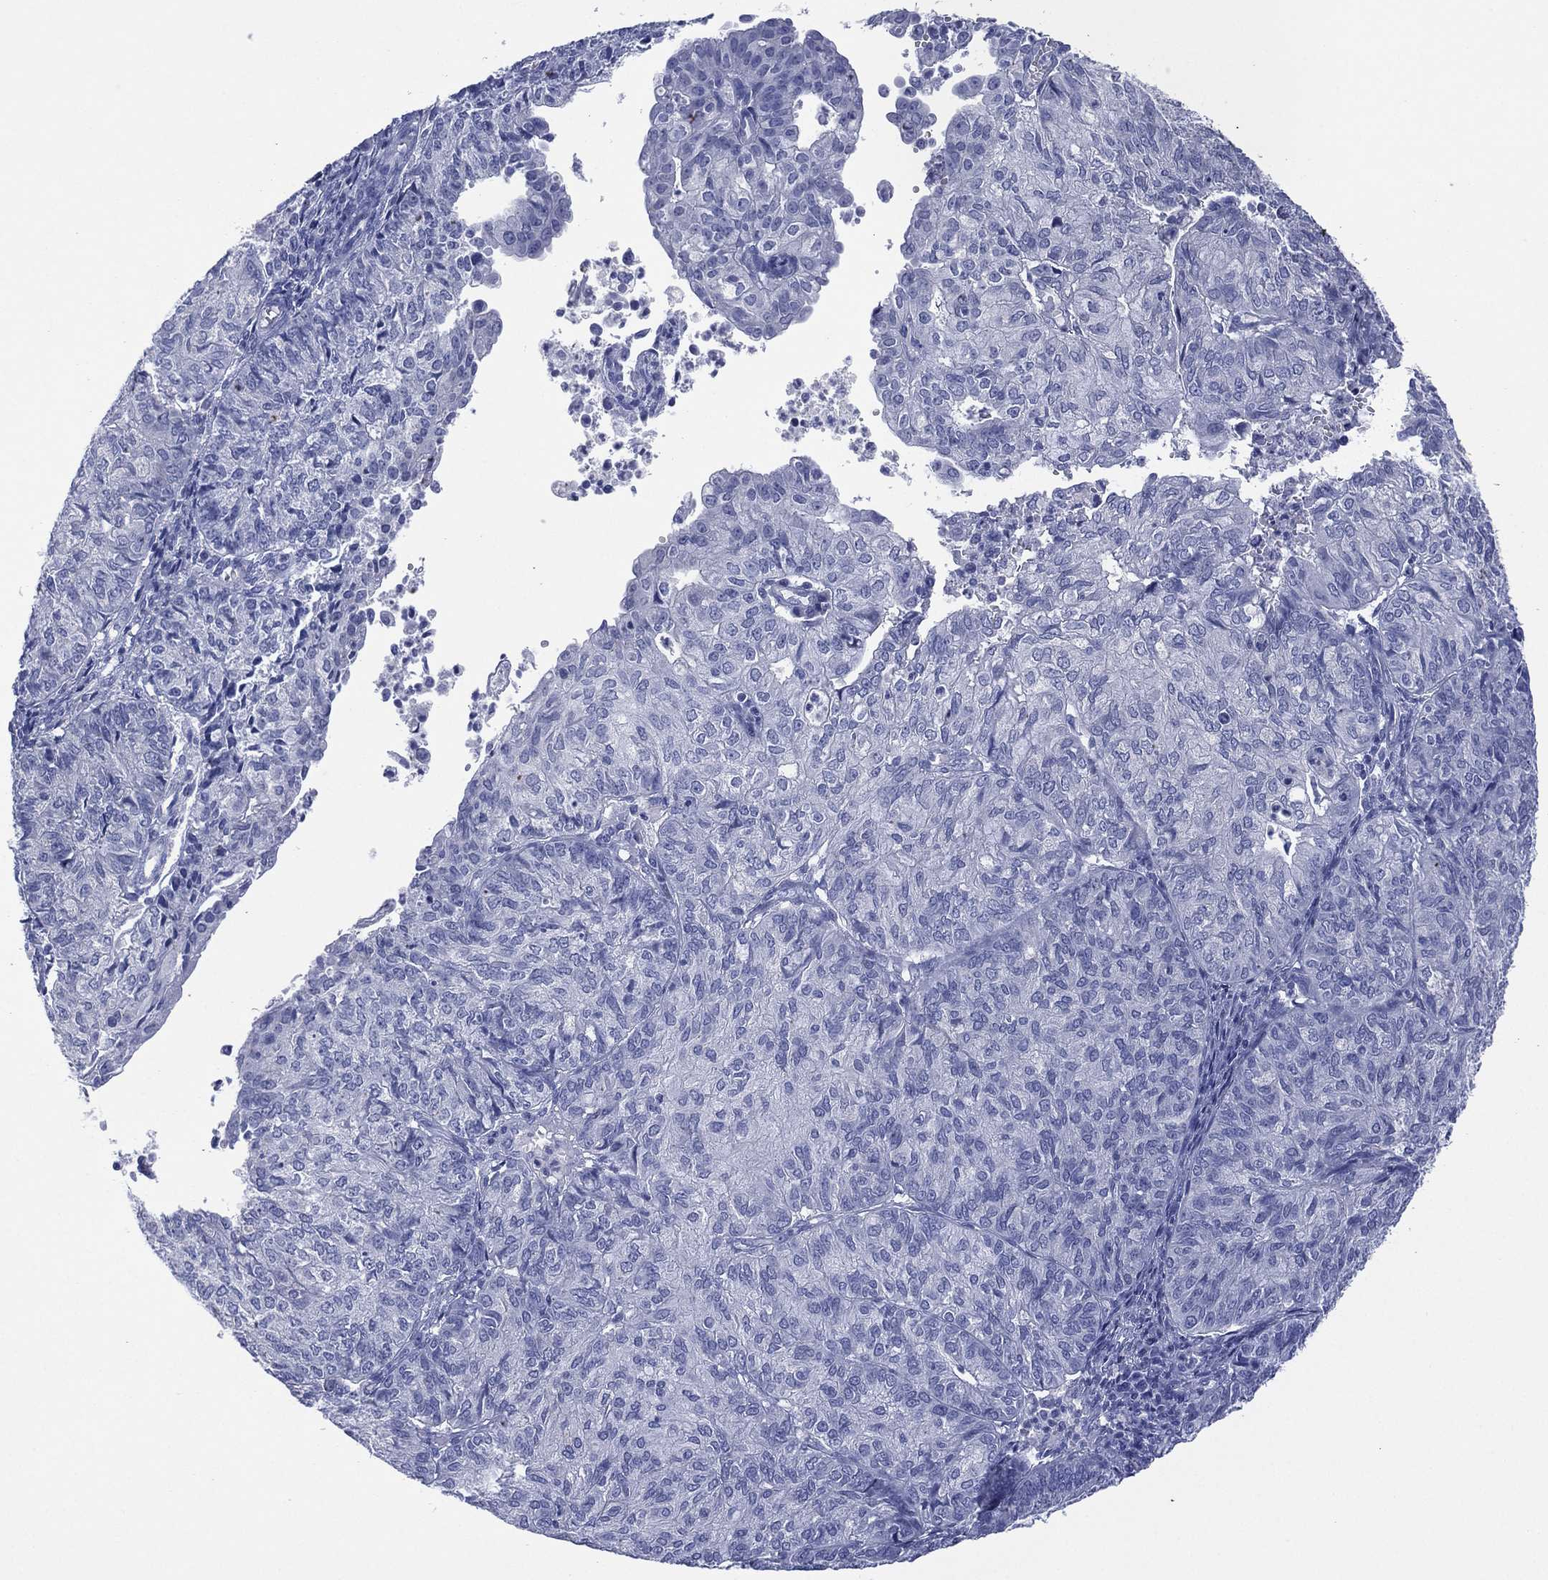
{"staining": {"intensity": "negative", "quantity": "none", "location": "none"}, "tissue": "endometrial cancer", "cell_type": "Tumor cells", "image_type": "cancer", "snomed": [{"axis": "morphology", "description": "Adenocarcinoma, NOS"}, {"axis": "topography", "description": "Endometrium"}], "caption": "High magnification brightfield microscopy of endometrial cancer stained with DAB (brown) and counterstained with hematoxylin (blue): tumor cells show no significant positivity. (DAB IHC with hematoxylin counter stain).", "gene": "DSG1", "patient": {"sex": "female", "age": 82}}